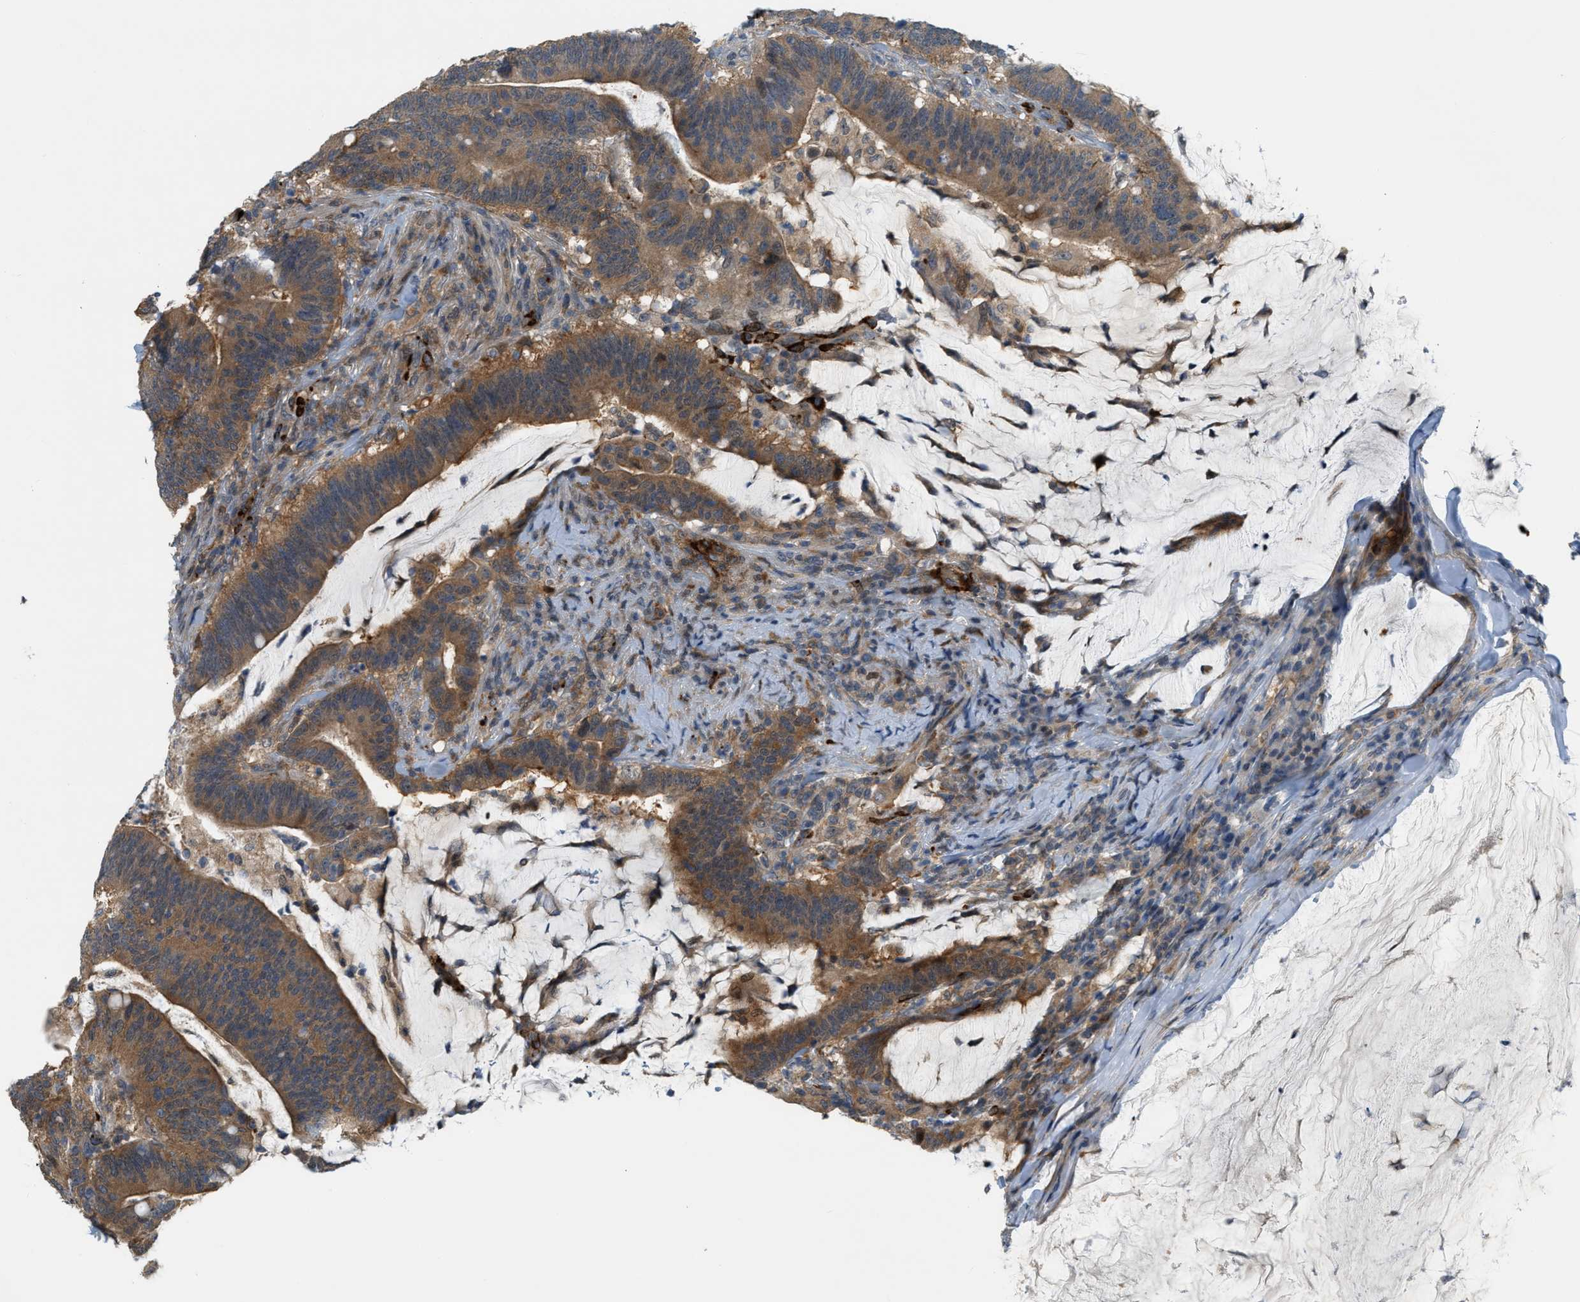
{"staining": {"intensity": "moderate", "quantity": ">75%", "location": "cytoplasmic/membranous"}, "tissue": "colorectal cancer", "cell_type": "Tumor cells", "image_type": "cancer", "snomed": [{"axis": "morphology", "description": "Normal tissue, NOS"}, {"axis": "morphology", "description": "Adenocarcinoma, NOS"}, {"axis": "topography", "description": "Colon"}], "caption": "Immunohistochemistry (DAB (3,3'-diaminobenzidine)) staining of adenocarcinoma (colorectal) exhibits moderate cytoplasmic/membranous protein expression in approximately >75% of tumor cells.", "gene": "PDCL3", "patient": {"sex": "female", "age": 66}}